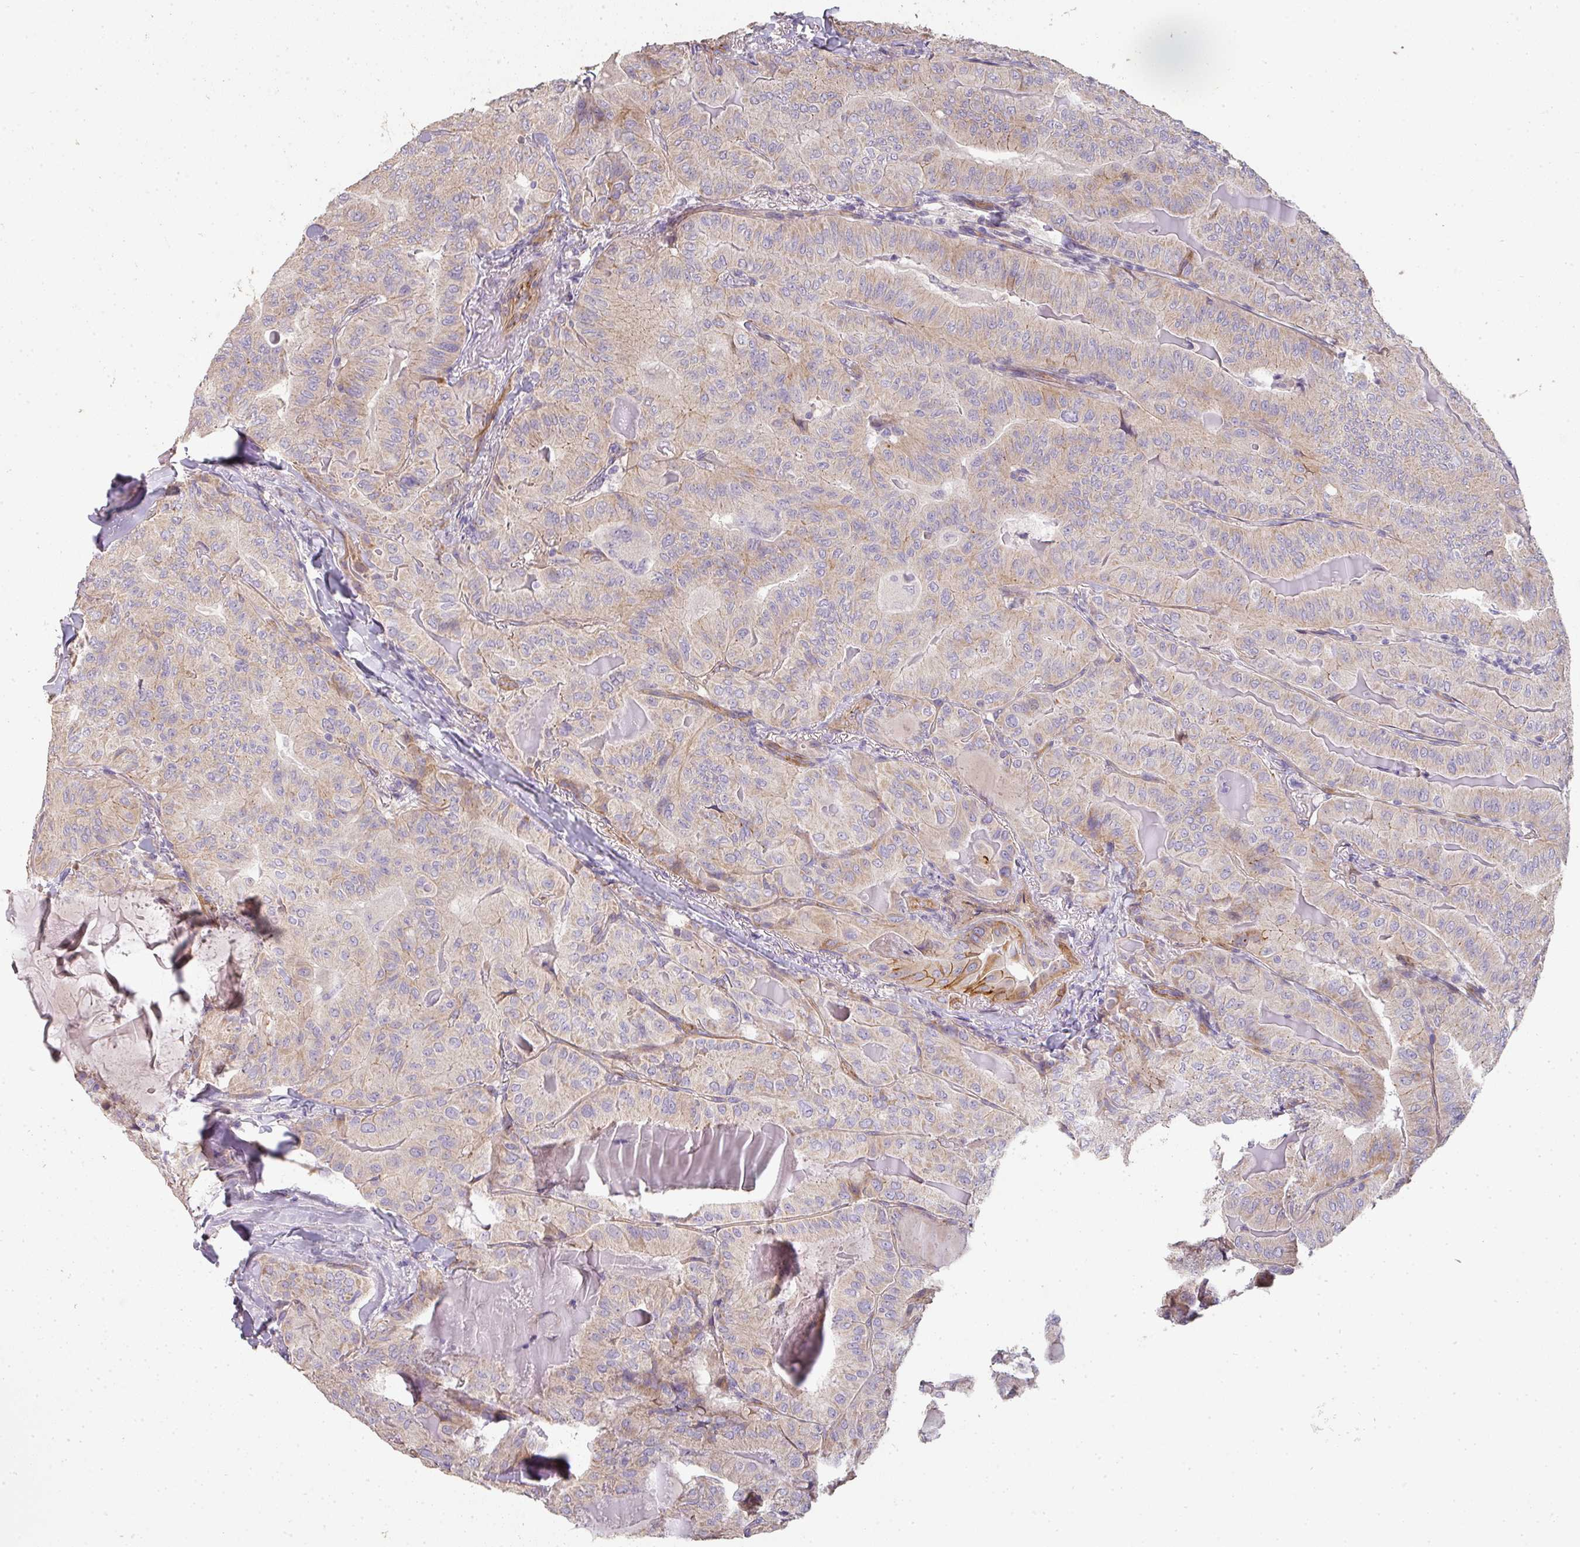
{"staining": {"intensity": "negative", "quantity": "none", "location": "none"}, "tissue": "thyroid cancer", "cell_type": "Tumor cells", "image_type": "cancer", "snomed": [{"axis": "morphology", "description": "Papillary adenocarcinoma, NOS"}, {"axis": "topography", "description": "Thyroid gland"}], "caption": "Immunohistochemistry micrograph of neoplastic tissue: human thyroid cancer (papillary adenocarcinoma) stained with DAB (3,3'-diaminobenzidine) reveals no significant protein positivity in tumor cells. (DAB (3,3'-diaminobenzidine) IHC, high magnification).", "gene": "PCDH1", "patient": {"sex": "female", "age": 68}}